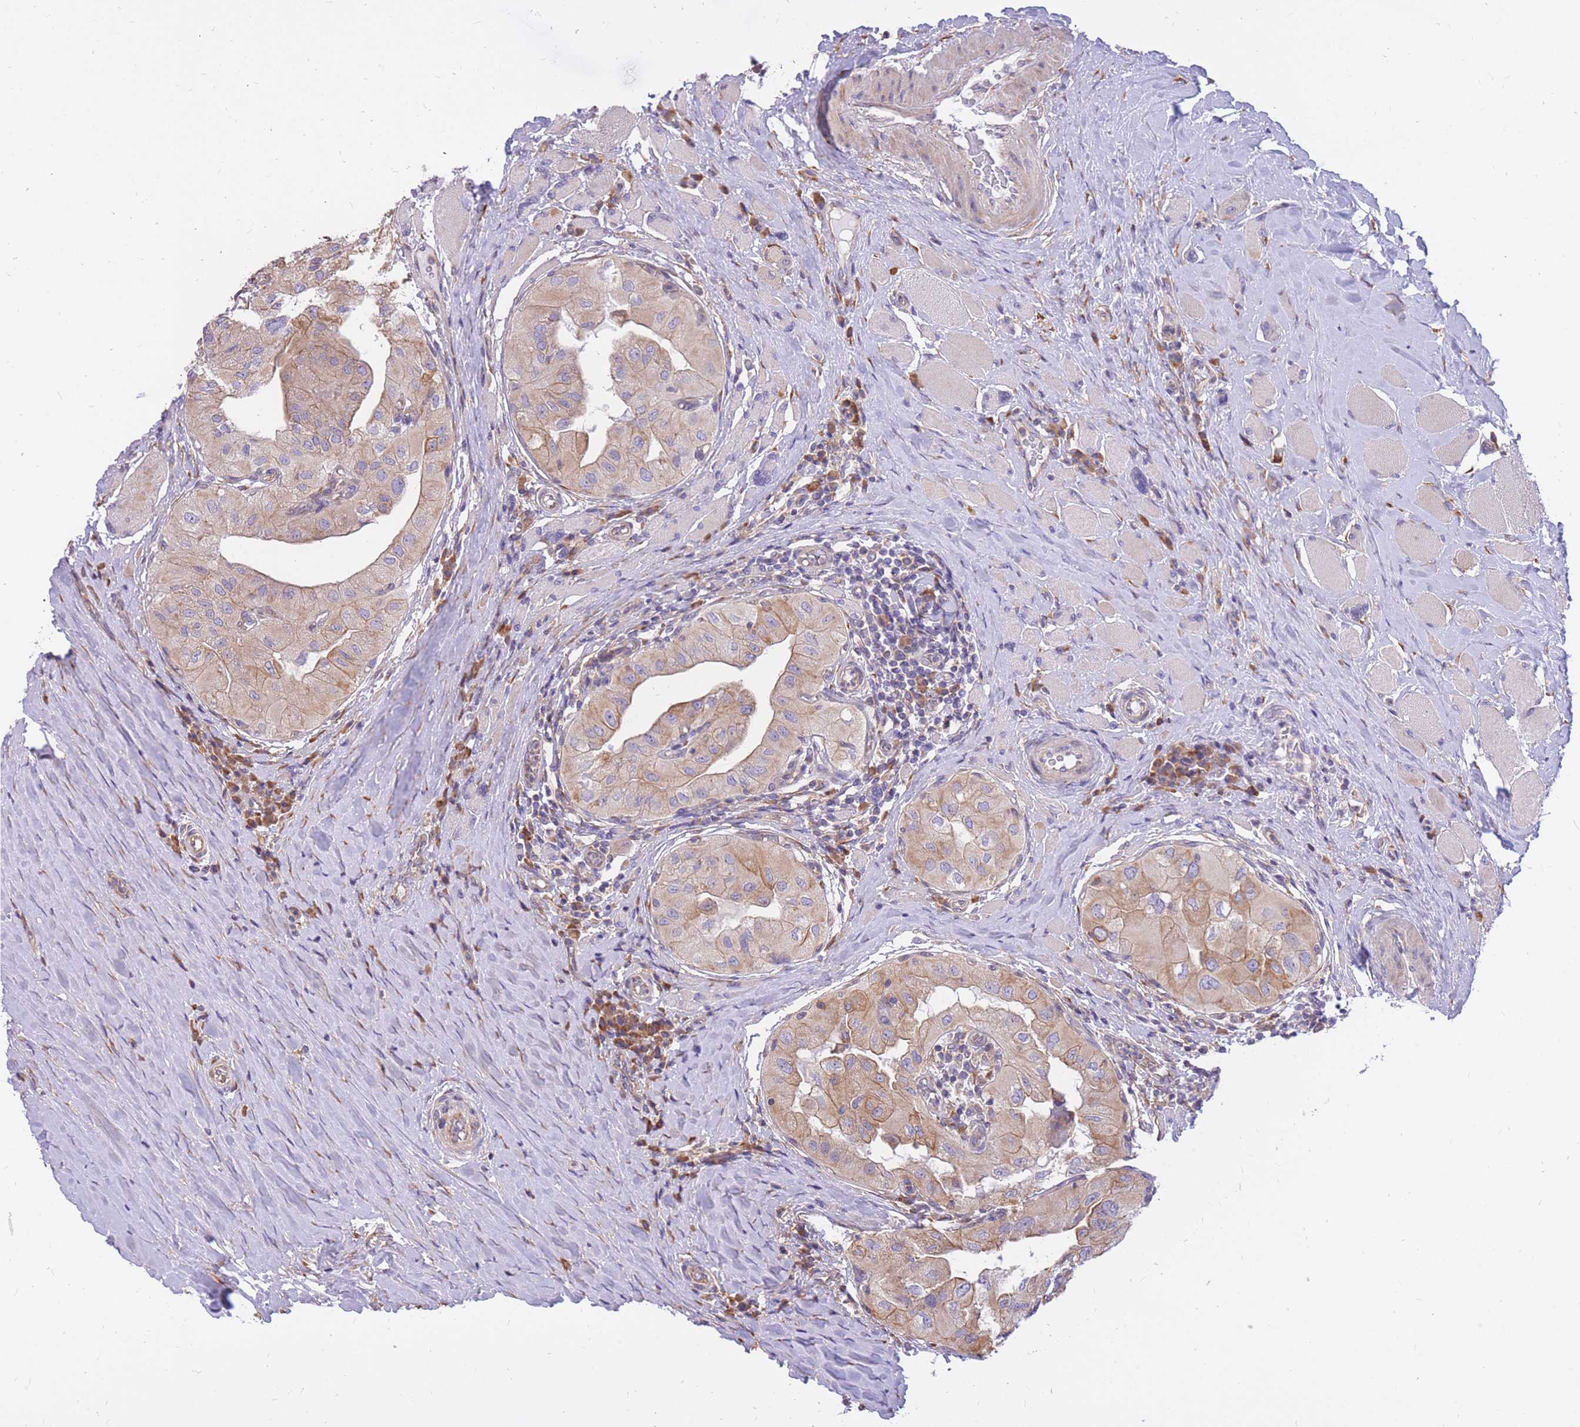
{"staining": {"intensity": "moderate", "quantity": ">75%", "location": "cytoplasmic/membranous"}, "tissue": "thyroid cancer", "cell_type": "Tumor cells", "image_type": "cancer", "snomed": [{"axis": "morphology", "description": "Papillary adenocarcinoma, NOS"}, {"axis": "topography", "description": "Thyroid gland"}], "caption": "Approximately >75% of tumor cells in papillary adenocarcinoma (thyroid) show moderate cytoplasmic/membranous protein staining as visualized by brown immunohistochemical staining.", "gene": "GBP7", "patient": {"sex": "female", "age": 59}}